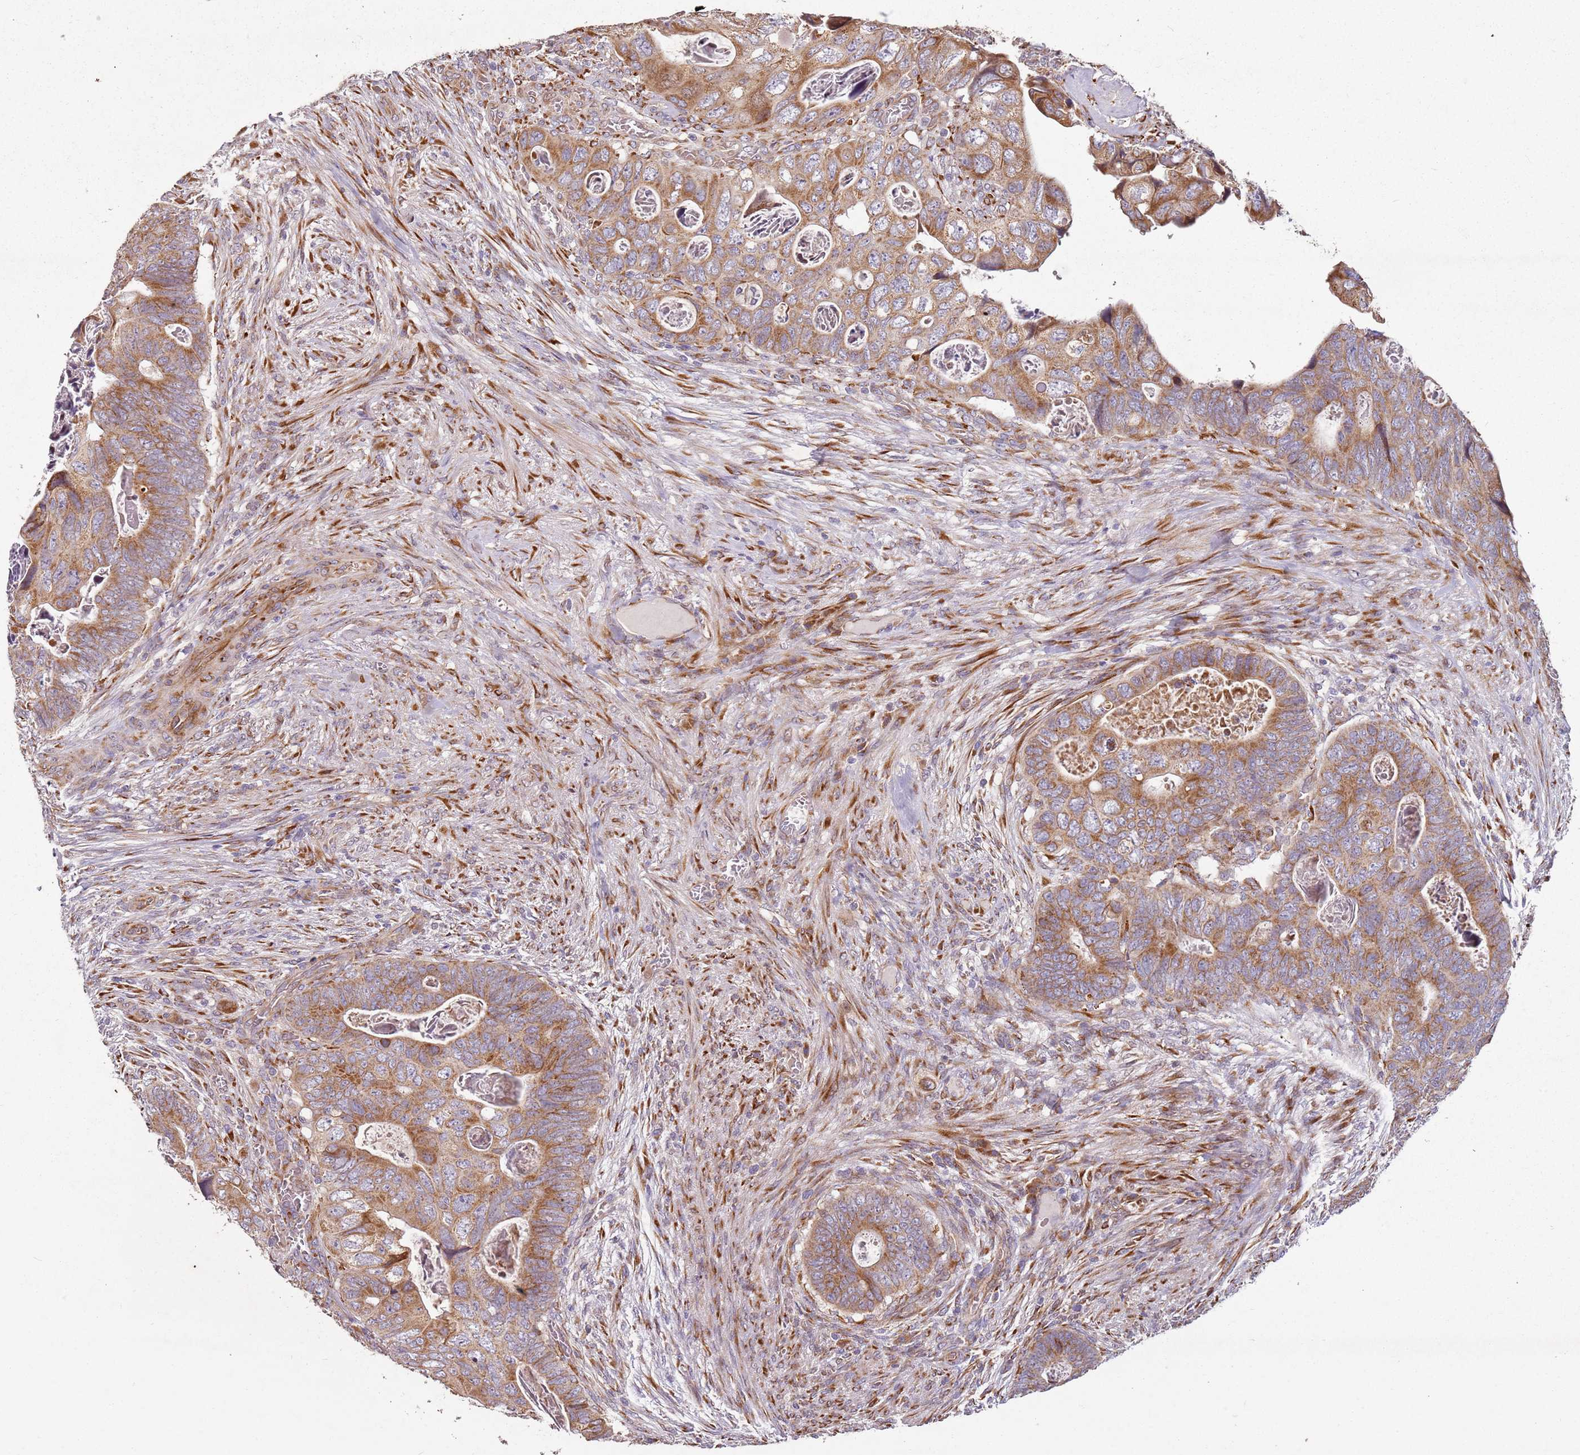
{"staining": {"intensity": "moderate", "quantity": ">75%", "location": "cytoplasmic/membranous"}, "tissue": "colorectal cancer", "cell_type": "Tumor cells", "image_type": "cancer", "snomed": [{"axis": "morphology", "description": "Adenocarcinoma, NOS"}, {"axis": "topography", "description": "Rectum"}], "caption": "Colorectal adenocarcinoma stained for a protein (brown) displays moderate cytoplasmic/membranous positive expression in approximately >75% of tumor cells.", "gene": "ARFRP1", "patient": {"sex": "female", "age": 78}}